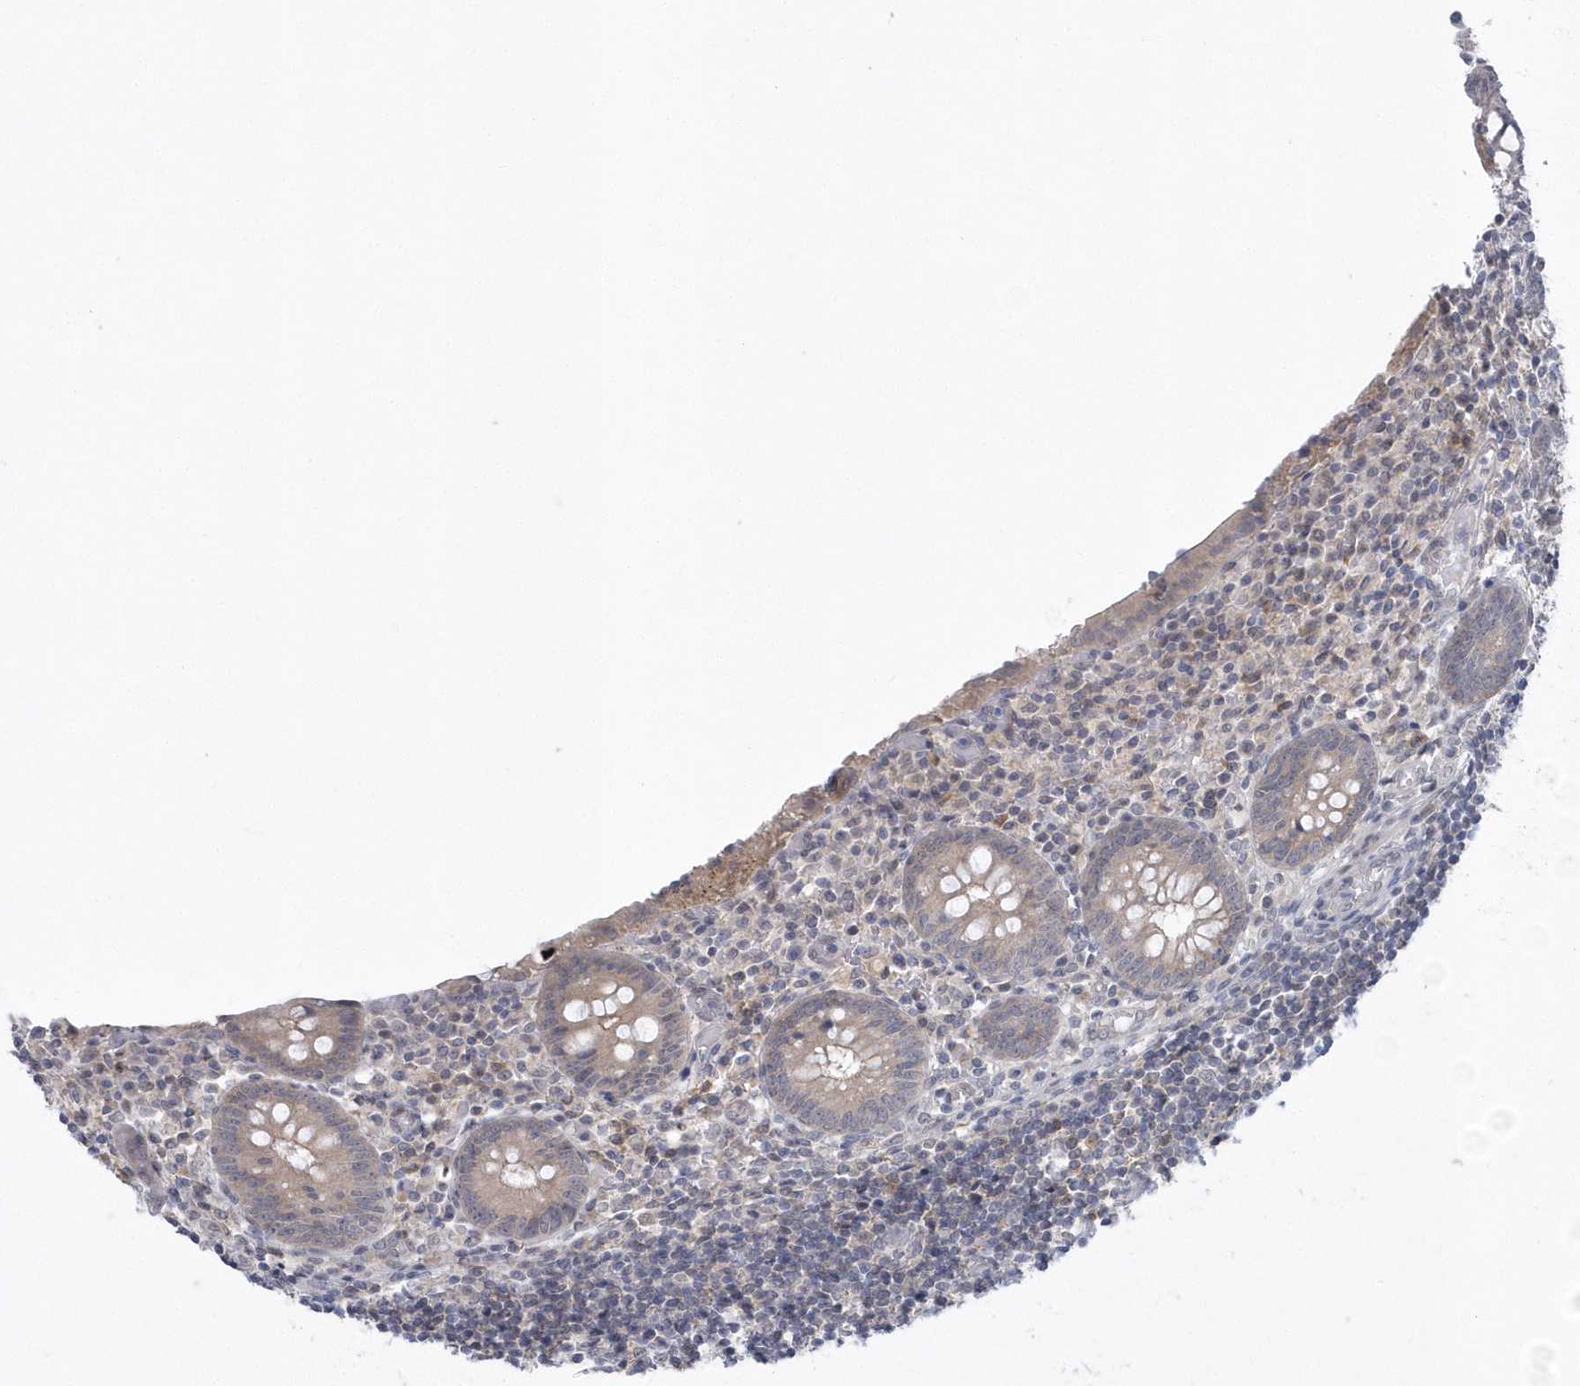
{"staining": {"intensity": "weak", "quantity": "<25%", "location": "cytoplasmic/membranous"}, "tissue": "appendix", "cell_type": "Glandular cells", "image_type": "normal", "snomed": [{"axis": "morphology", "description": "Normal tissue, NOS"}, {"axis": "topography", "description": "Appendix"}], "caption": "Immunohistochemistry of unremarkable appendix exhibits no expression in glandular cells.", "gene": "ZC3H12D", "patient": {"sex": "female", "age": 17}}